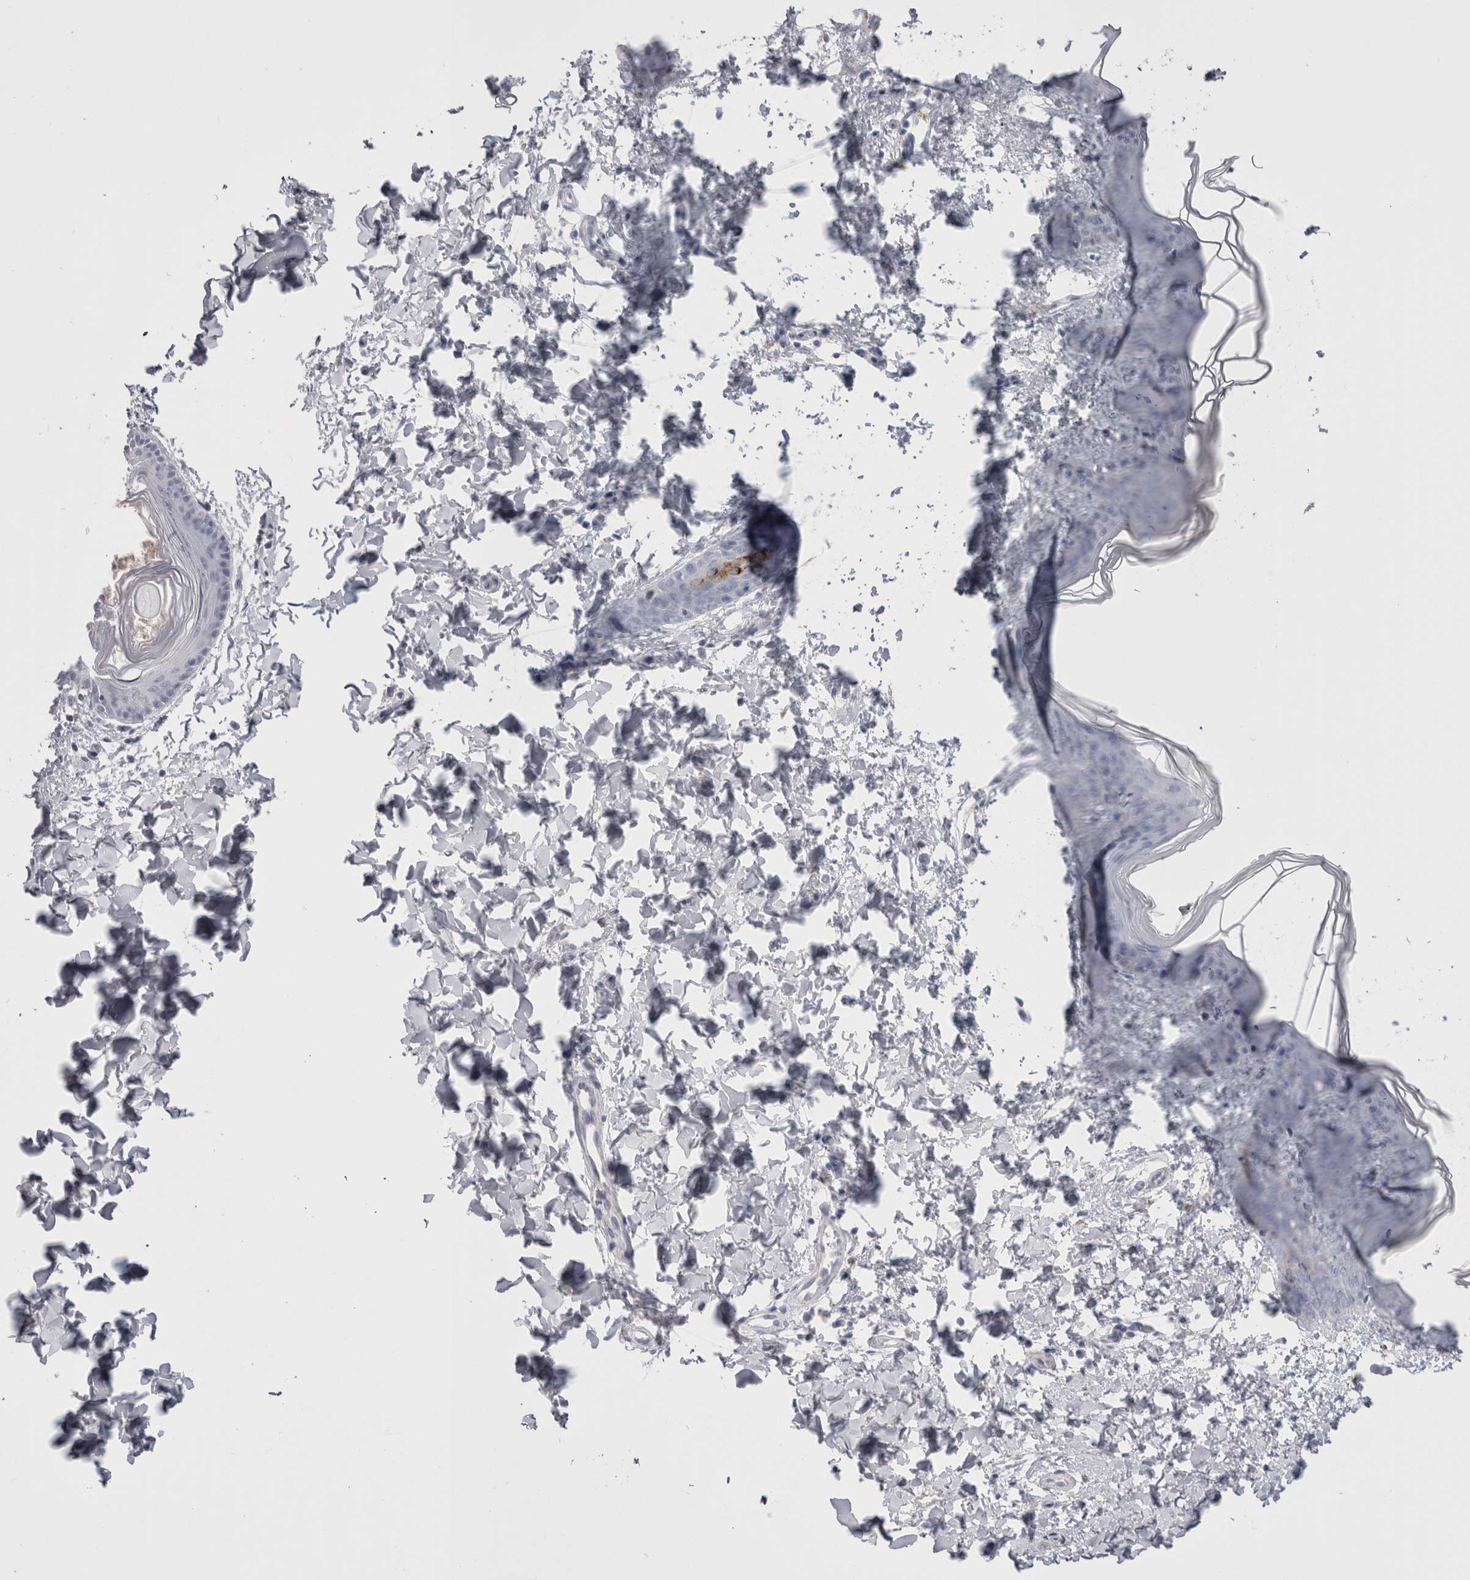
{"staining": {"intensity": "negative", "quantity": "none", "location": "none"}, "tissue": "skin", "cell_type": "Fibroblasts", "image_type": "normal", "snomed": [{"axis": "morphology", "description": "Normal tissue, NOS"}, {"axis": "topography", "description": "Skin"}], "caption": "This is an immunohistochemistry (IHC) micrograph of benign skin. There is no expression in fibroblasts.", "gene": "EPDR1", "patient": {"sex": "female", "age": 17}}